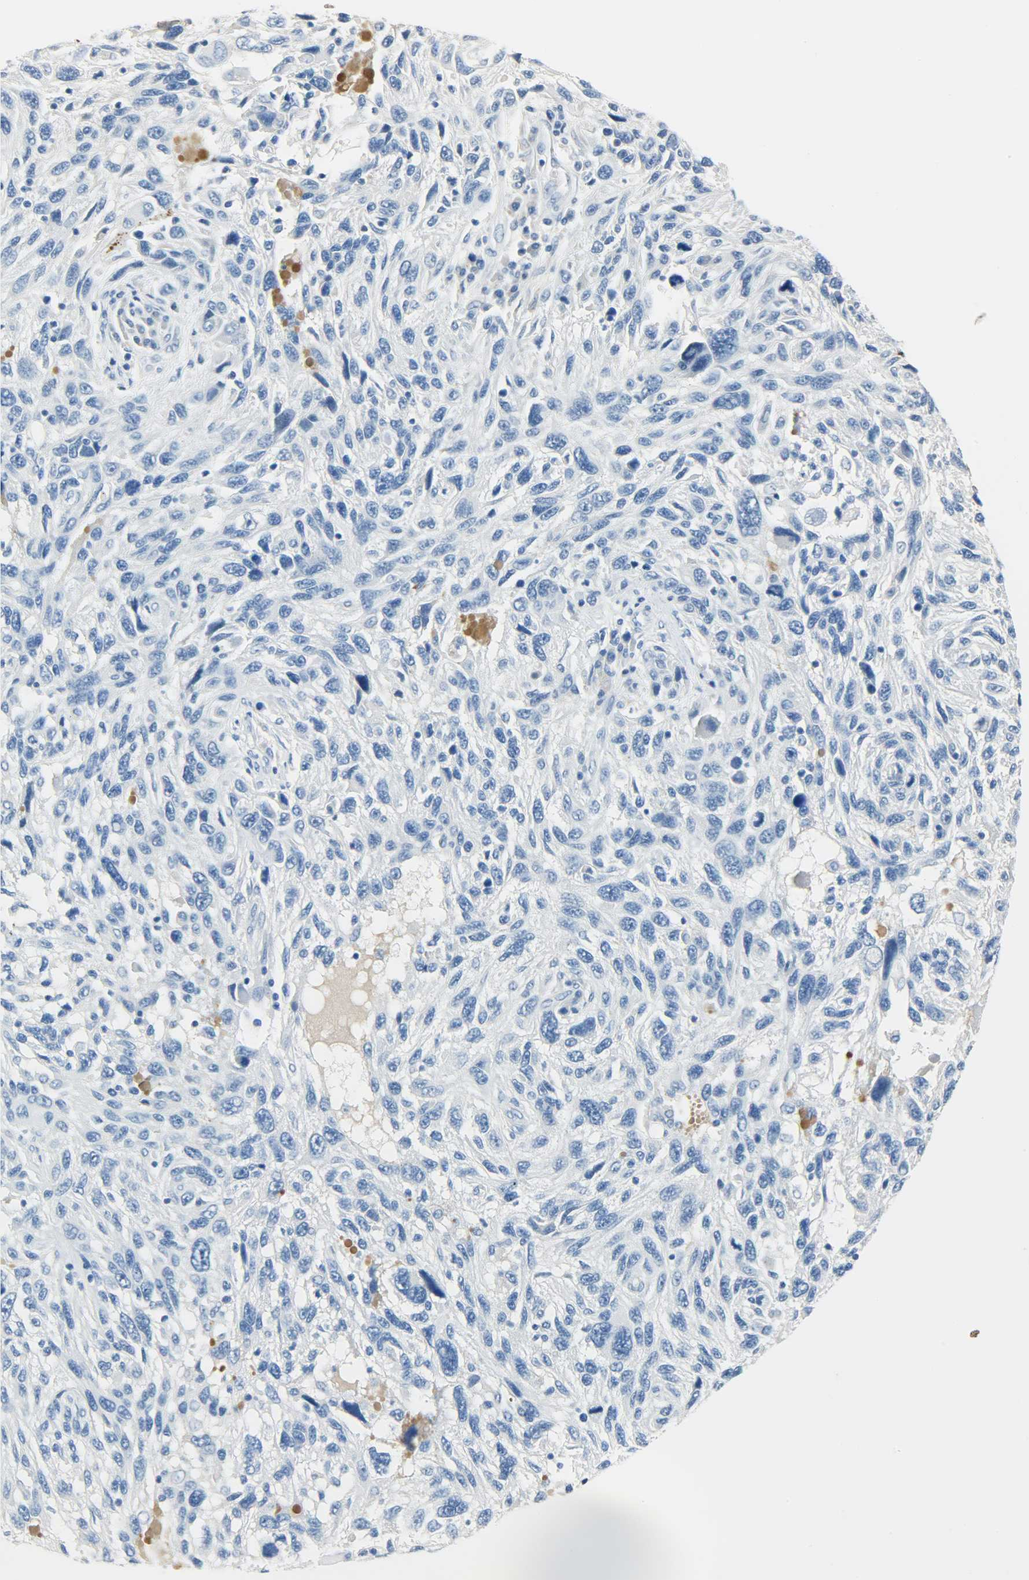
{"staining": {"intensity": "negative", "quantity": "none", "location": "none"}, "tissue": "melanoma", "cell_type": "Tumor cells", "image_type": "cancer", "snomed": [{"axis": "morphology", "description": "Malignant melanoma, NOS"}, {"axis": "topography", "description": "Skin"}], "caption": "IHC image of melanoma stained for a protein (brown), which reveals no expression in tumor cells.", "gene": "CRP", "patient": {"sex": "male", "age": 53}}